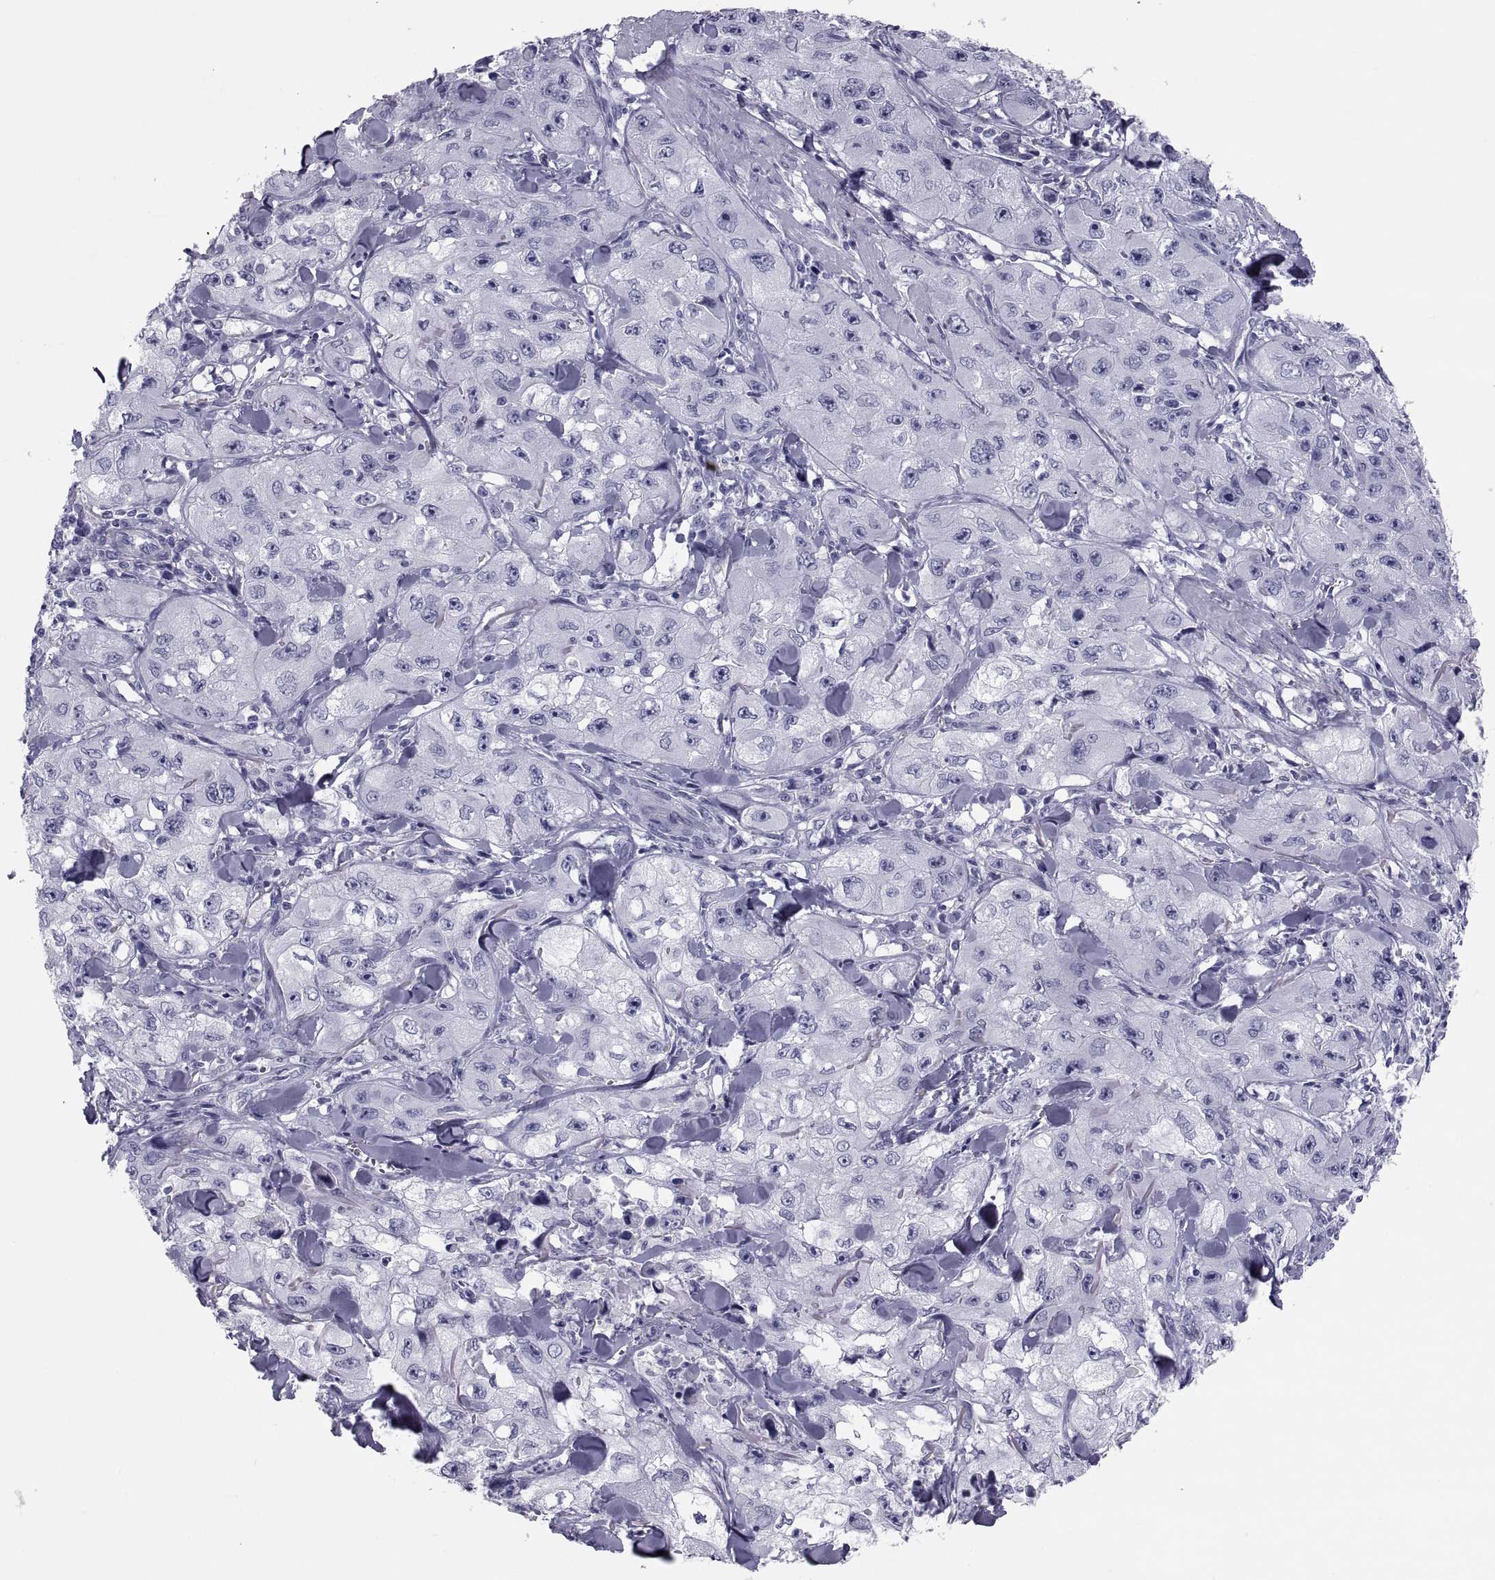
{"staining": {"intensity": "negative", "quantity": "none", "location": "none"}, "tissue": "skin cancer", "cell_type": "Tumor cells", "image_type": "cancer", "snomed": [{"axis": "morphology", "description": "Squamous cell carcinoma, NOS"}, {"axis": "topography", "description": "Skin"}, {"axis": "topography", "description": "Subcutis"}], "caption": "Skin cancer (squamous cell carcinoma) stained for a protein using immunohistochemistry demonstrates no expression tumor cells.", "gene": "CRISP1", "patient": {"sex": "male", "age": 73}}